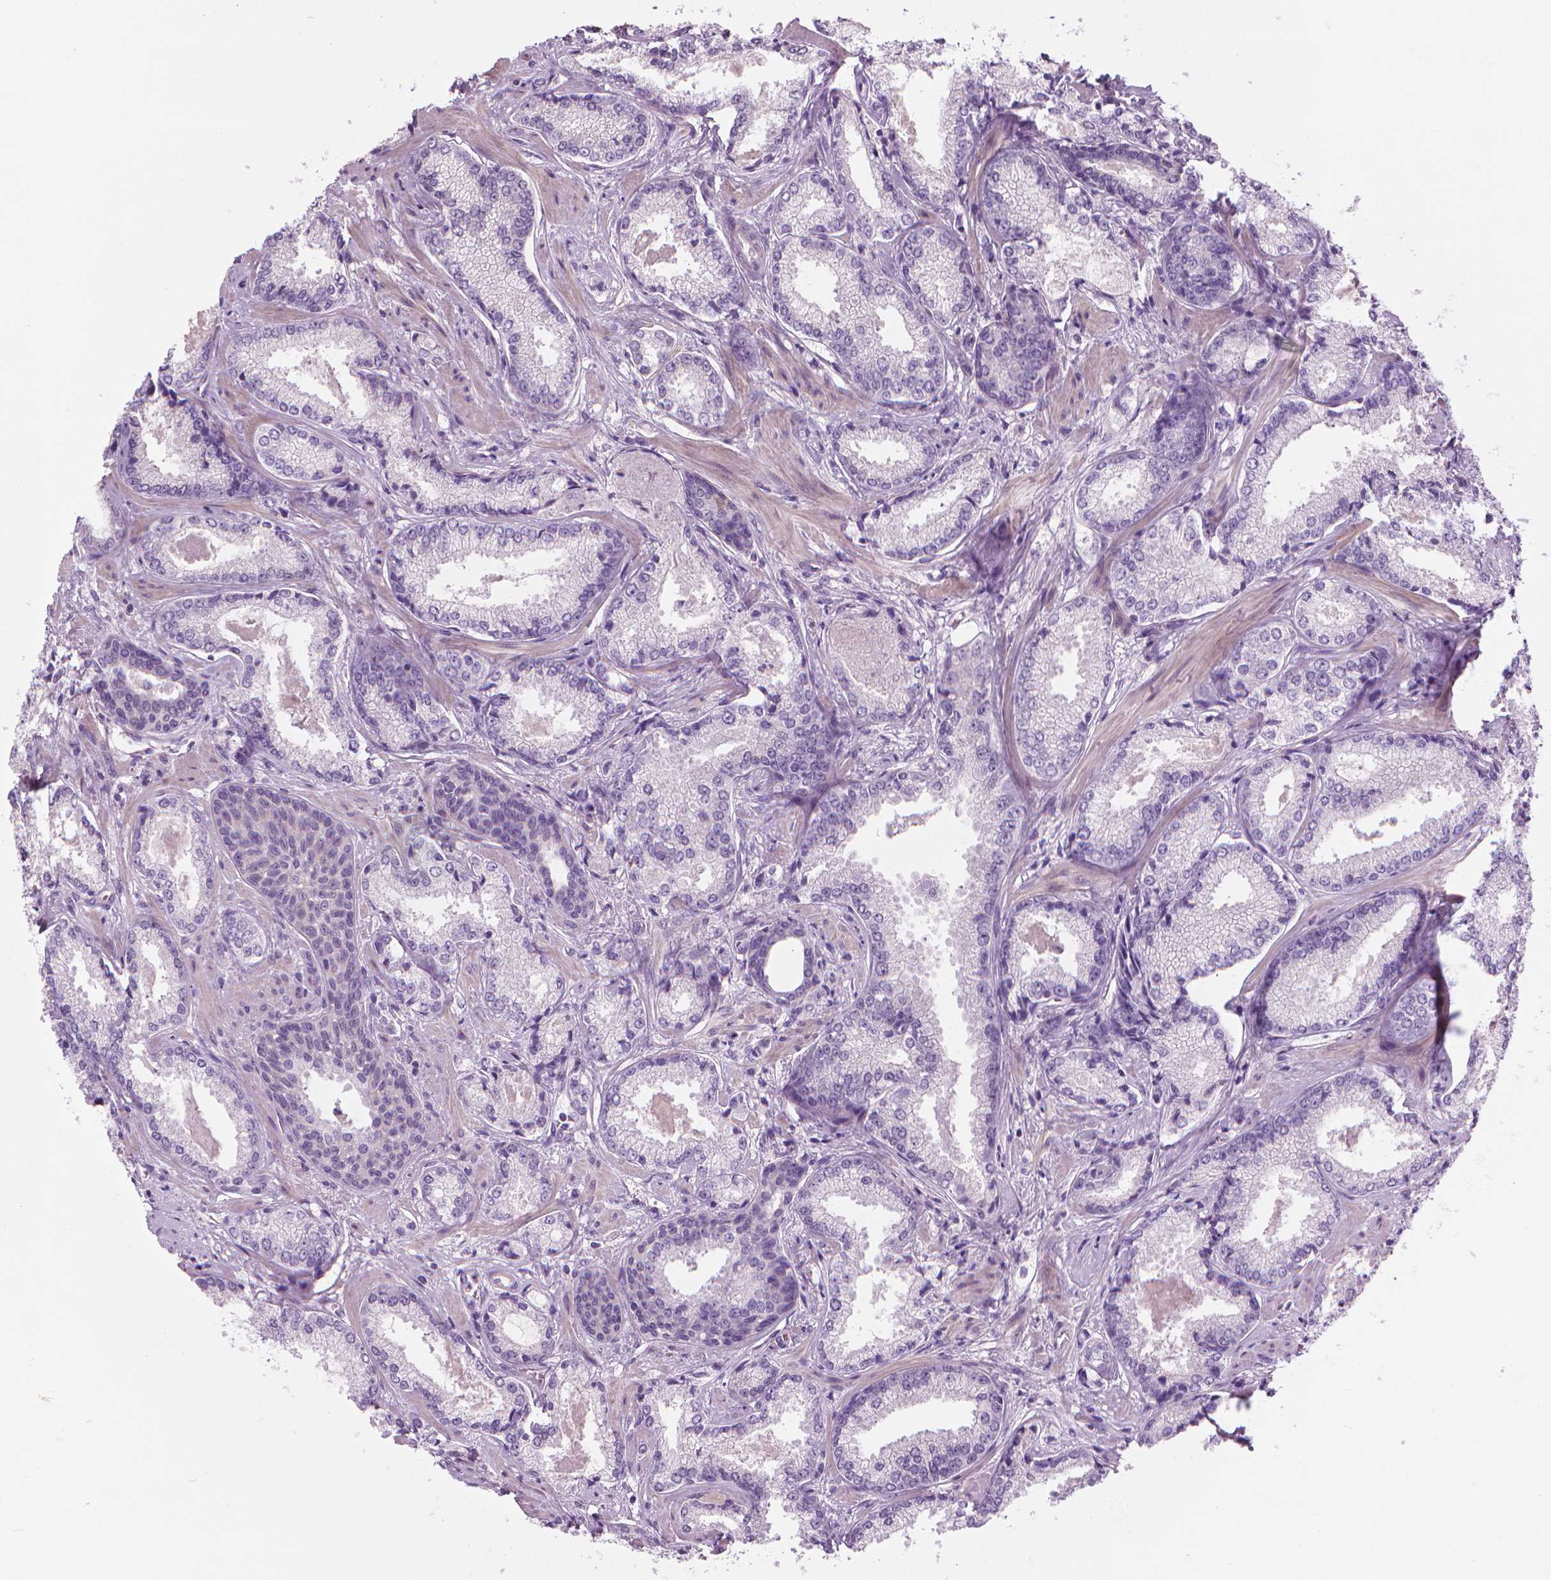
{"staining": {"intensity": "negative", "quantity": "none", "location": "none"}, "tissue": "prostate cancer", "cell_type": "Tumor cells", "image_type": "cancer", "snomed": [{"axis": "morphology", "description": "Adenocarcinoma, Low grade"}, {"axis": "topography", "description": "Prostate"}], "caption": "IHC of human prostate cancer (adenocarcinoma (low-grade)) exhibits no expression in tumor cells.", "gene": "SAXO2", "patient": {"sex": "male", "age": 56}}